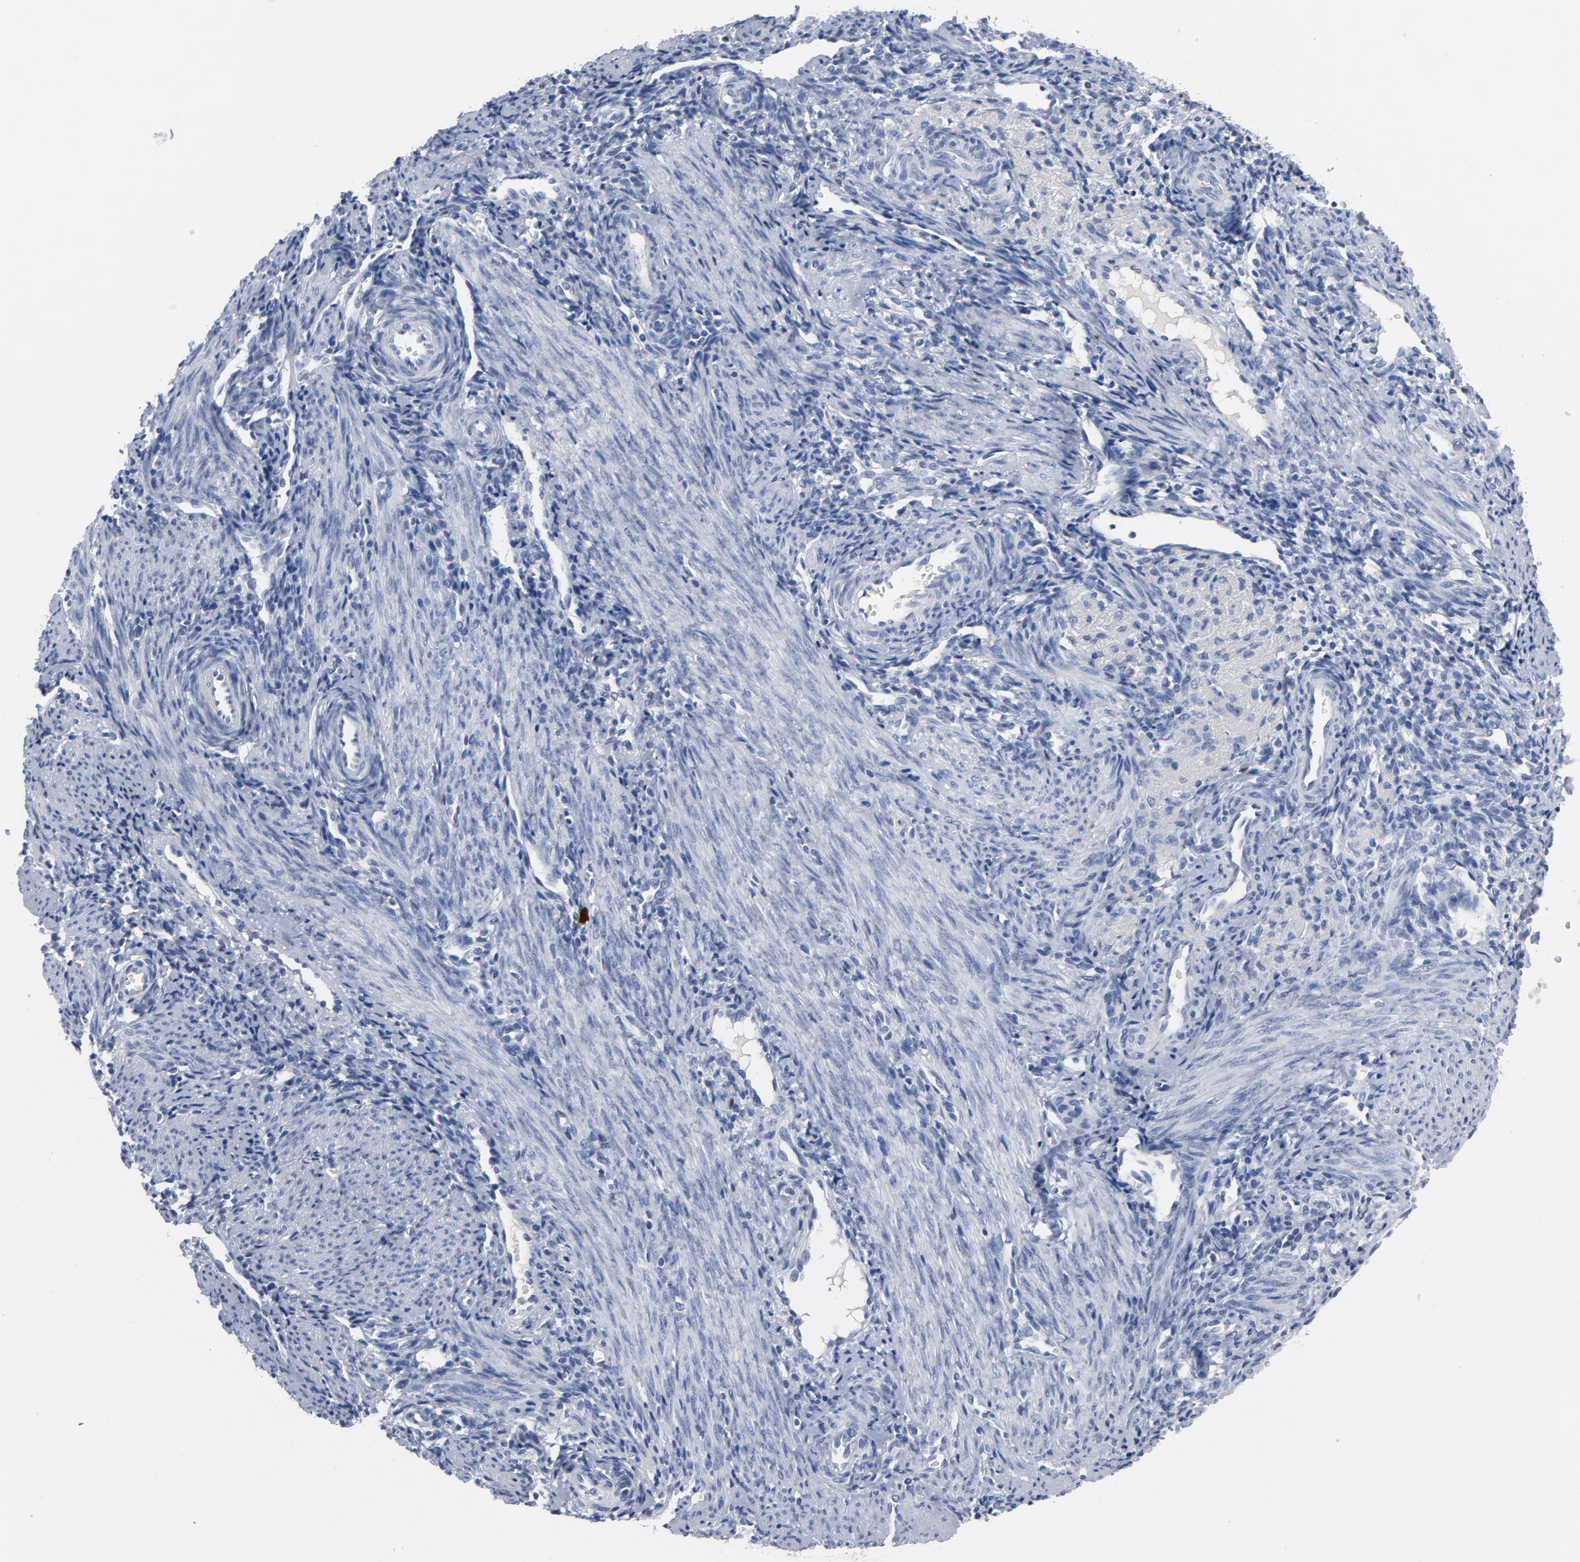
{"staining": {"intensity": "strong", "quantity": "<25%", "location": "nuclear"}, "tissue": "endometrium", "cell_type": "Glandular cells", "image_type": "normal", "snomed": [{"axis": "morphology", "description": "Normal tissue, NOS"}, {"axis": "topography", "description": "Uterus"}, {"axis": "topography", "description": "Endometrium"}], "caption": "Immunohistochemical staining of unremarkable endometrium shows <25% levels of strong nuclear protein staining in about <25% of glandular cells.", "gene": "CDC20", "patient": {"sex": "female", "age": 33}}